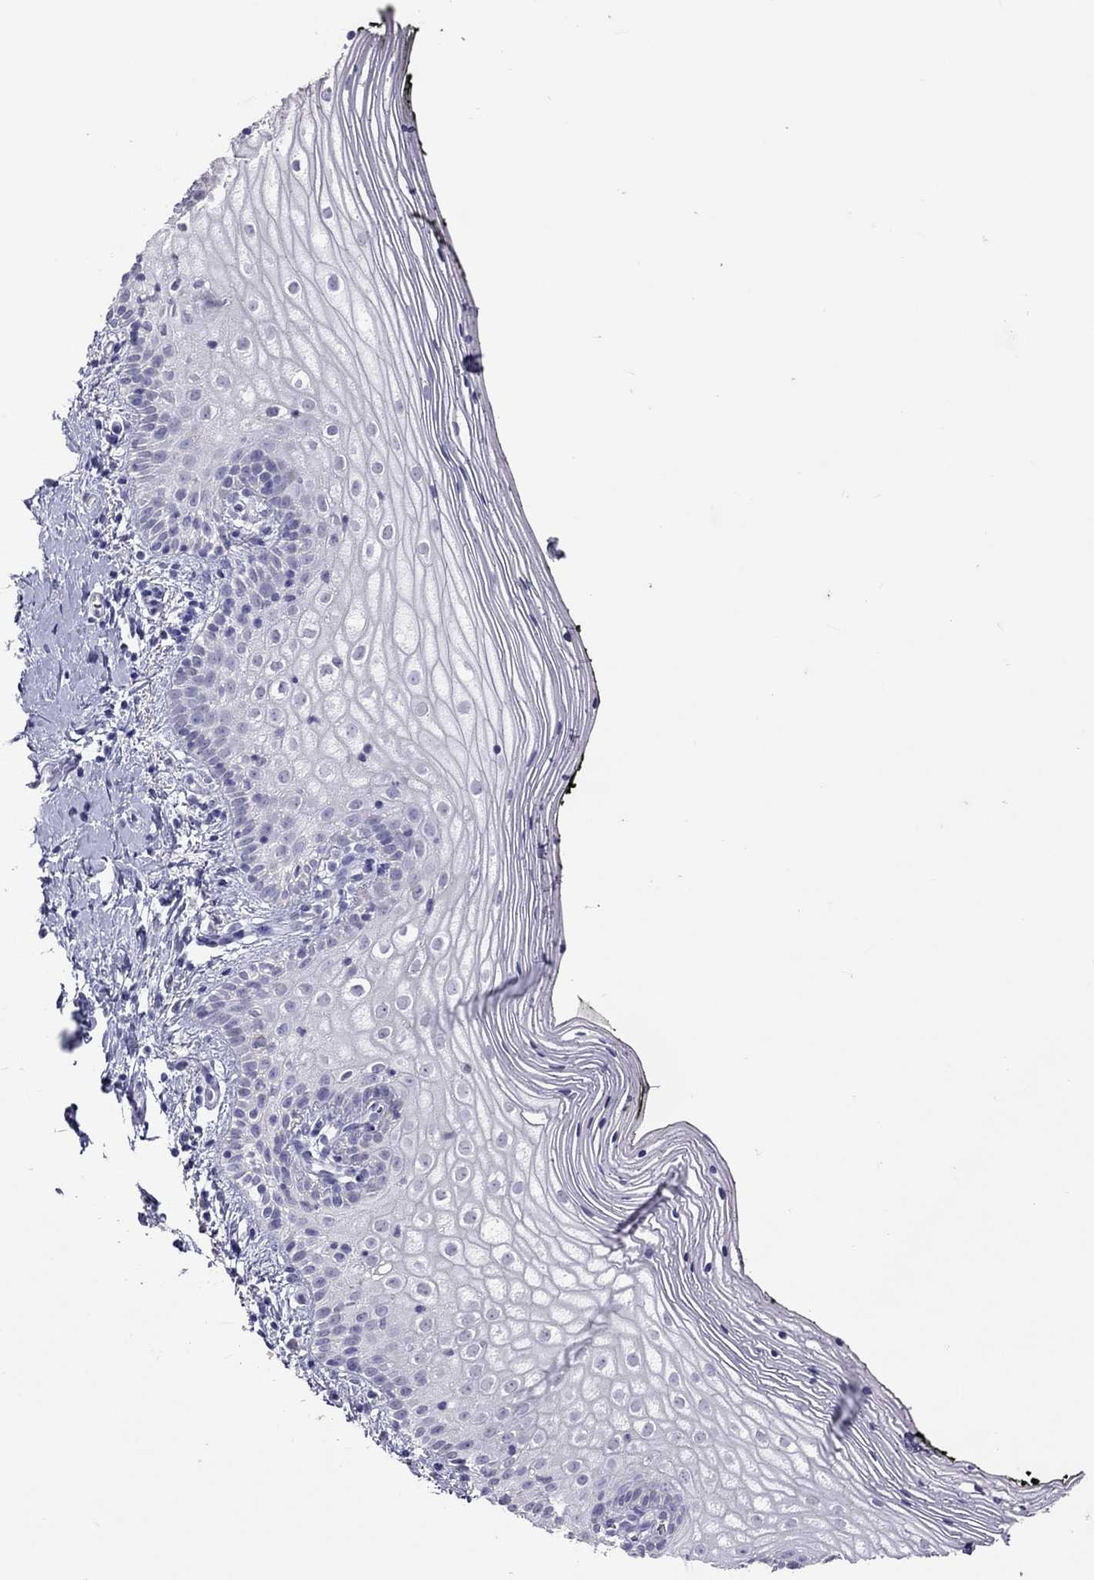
{"staining": {"intensity": "negative", "quantity": "none", "location": "none"}, "tissue": "vagina", "cell_type": "Squamous epithelial cells", "image_type": "normal", "snomed": [{"axis": "morphology", "description": "Normal tissue, NOS"}, {"axis": "topography", "description": "Vagina"}], "caption": "Immunohistochemistry (IHC) histopathology image of benign vagina: human vagina stained with DAB (3,3'-diaminobenzidine) displays no significant protein positivity in squamous epithelial cells.", "gene": "MUC16", "patient": {"sex": "female", "age": 47}}